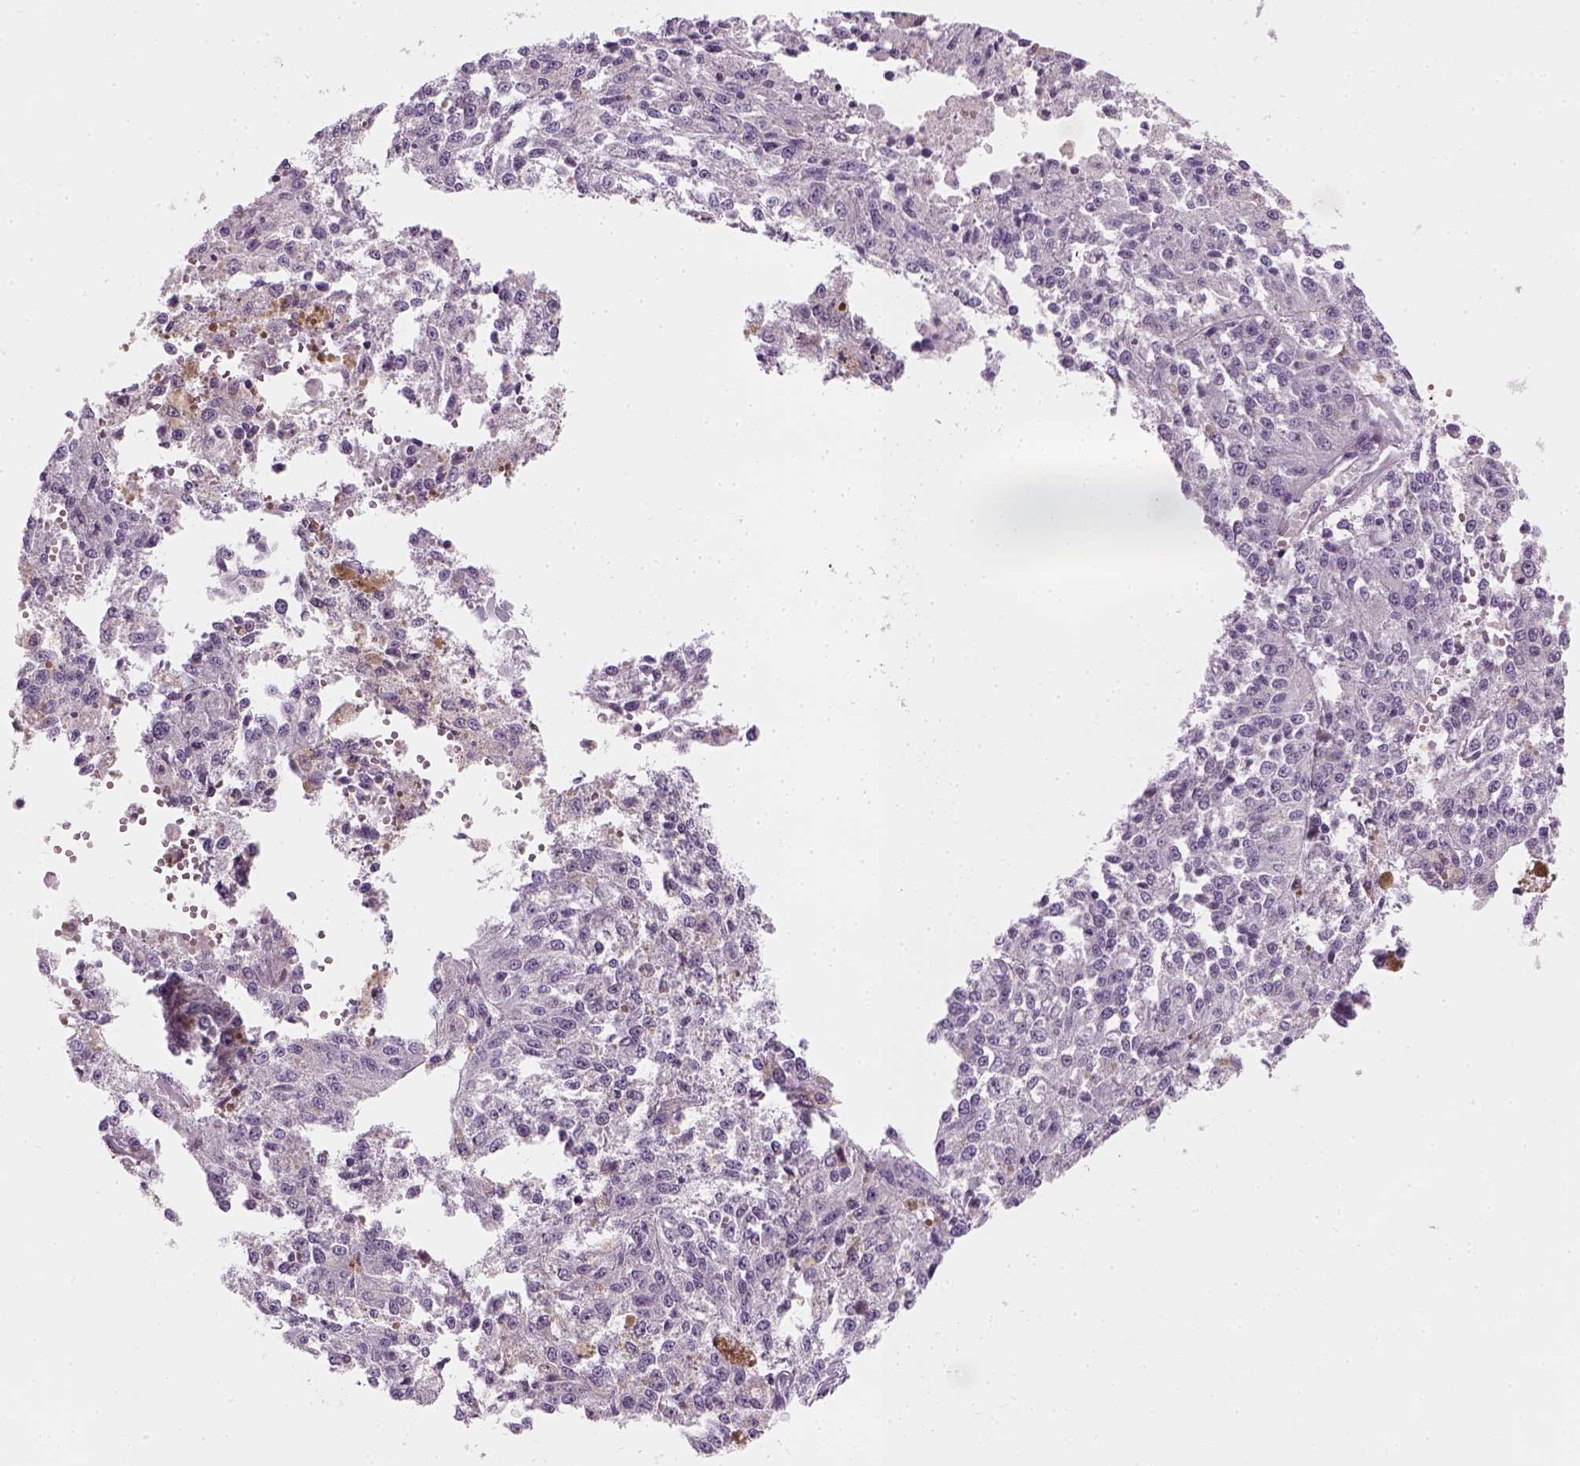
{"staining": {"intensity": "negative", "quantity": "none", "location": "none"}, "tissue": "melanoma", "cell_type": "Tumor cells", "image_type": "cancer", "snomed": [{"axis": "morphology", "description": "Malignant melanoma, Metastatic site"}, {"axis": "topography", "description": "Lymph node"}], "caption": "A photomicrograph of human malignant melanoma (metastatic site) is negative for staining in tumor cells.", "gene": "TH", "patient": {"sex": "female", "age": 64}}